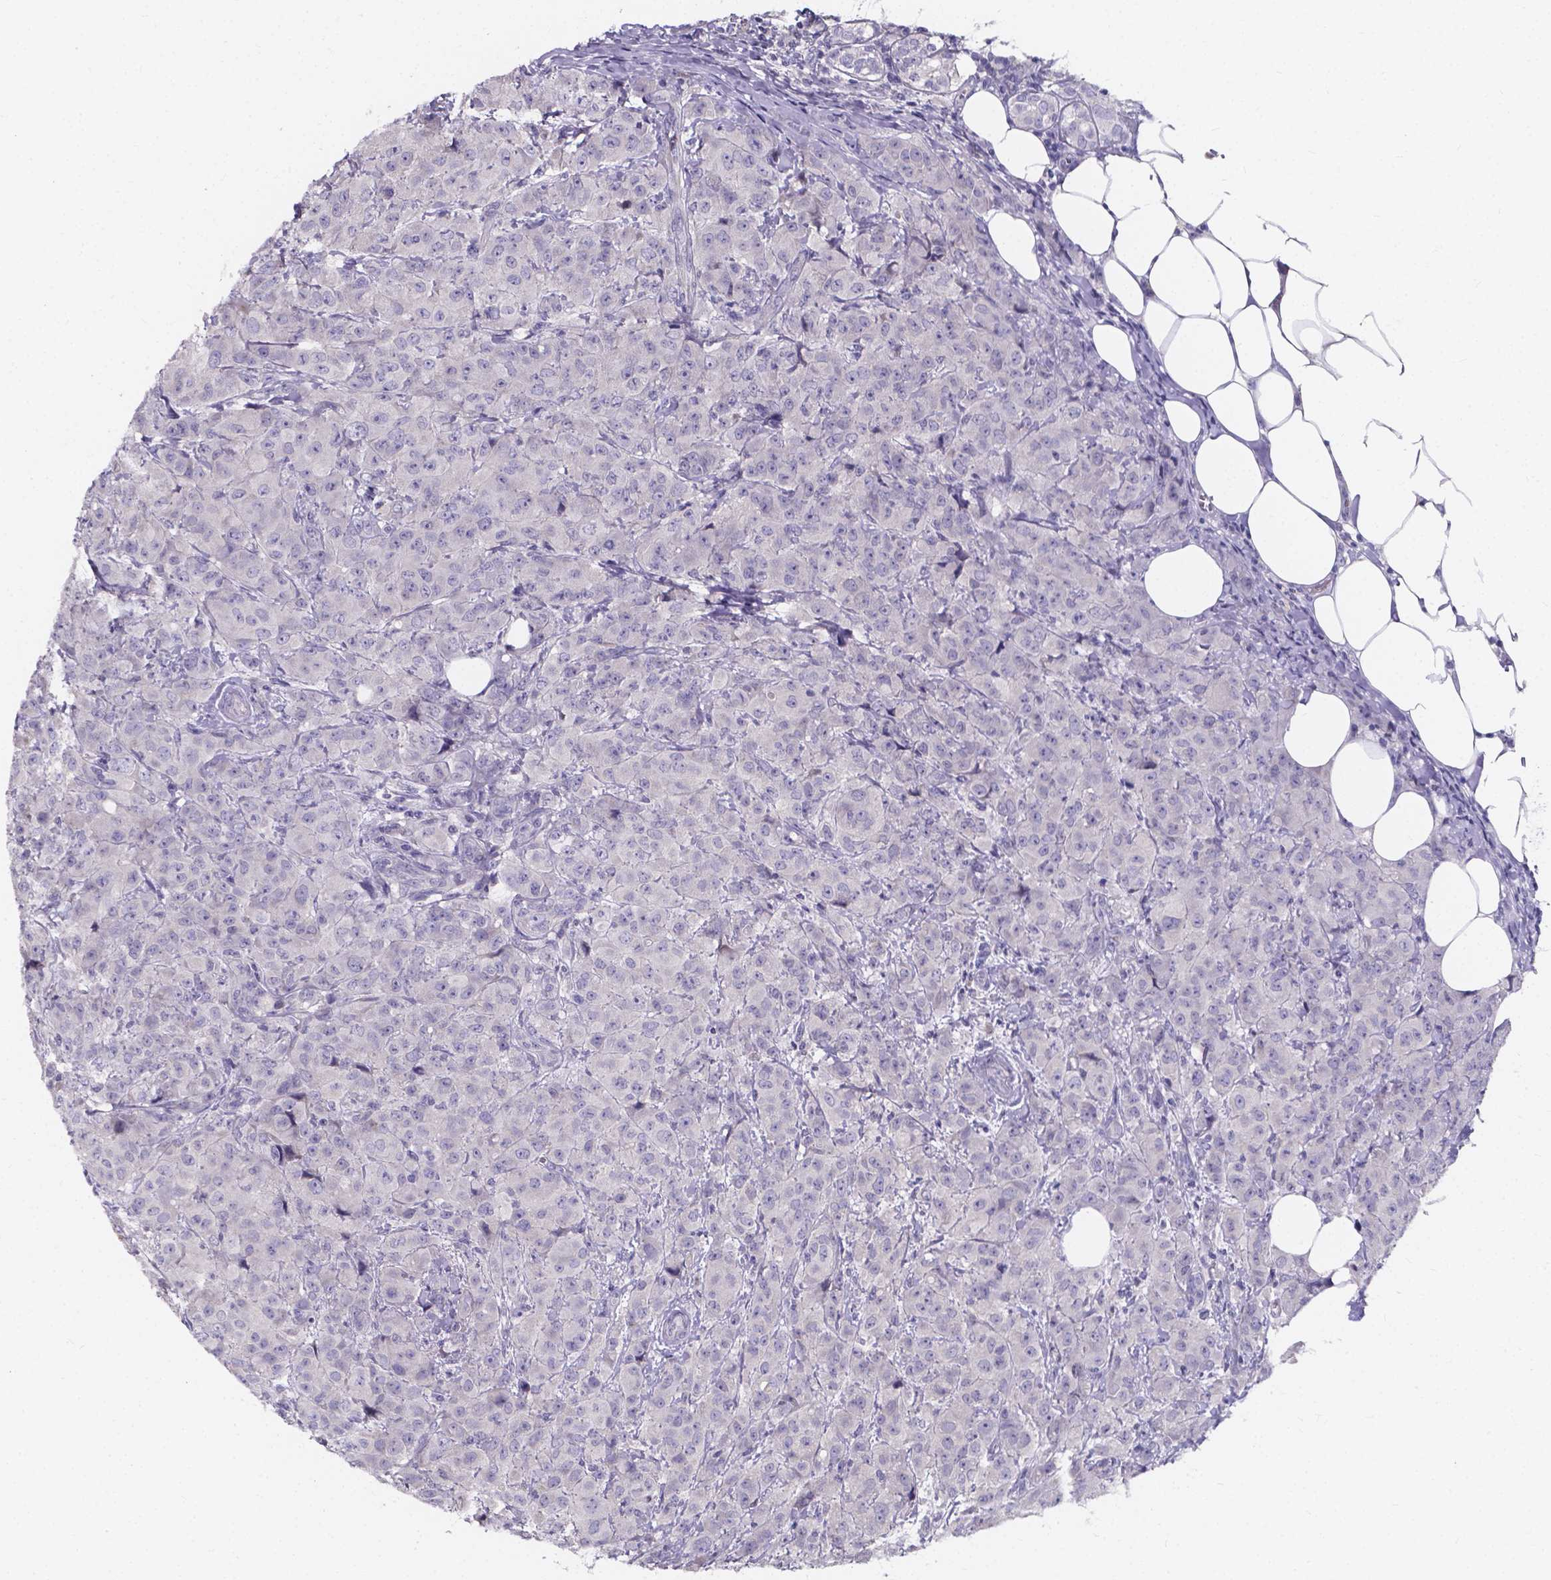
{"staining": {"intensity": "negative", "quantity": "none", "location": "none"}, "tissue": "breast cancer", "cell_type": "Tumor cells", "image_type": "cancer", "snomed": [{"axis": "morphology", "description": "Normal tissue, NOS"}, {"axis": "morphology", "description": "Duct carcinoma"}, {"axis": "topography", "description": "Breast"}], "caption": "A high-resolution photomicrograph shows IHC staining of breast cancer (infiltrating ductal carcinoma), which reveals no significant staining in tumor cells.", "gene": "SPOCD1", "patient": {"sex": "female", "age": 43}}